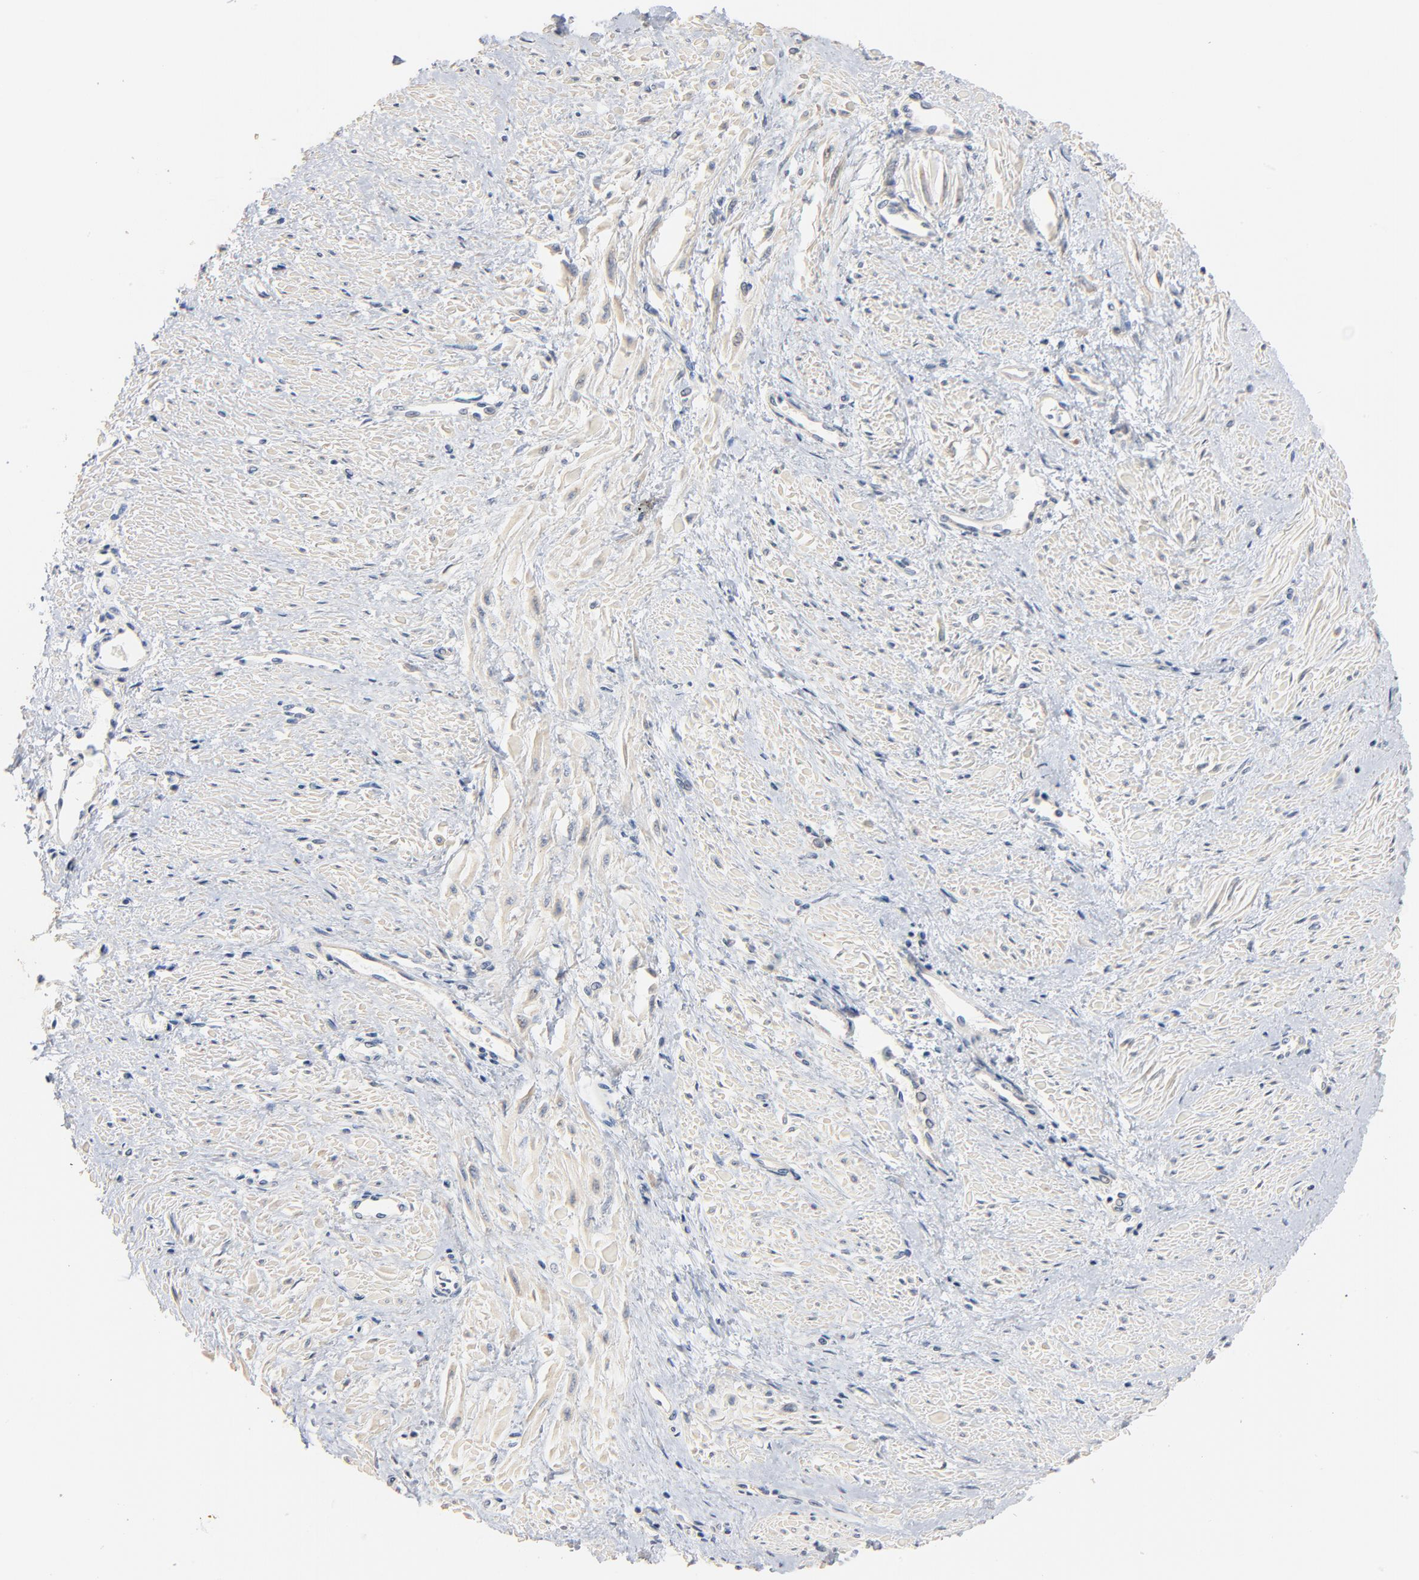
{"staining": {"intensity": "negative", "quantity": "none", "location": "none"}, "tissue": "smooth muscle", "cell_type": "Smooth muscle cells", "image_type": "normal", "snomed": [{"axis": "morphology", "description": "Normal tissue, NOS"}, {"axis": "topography", "description": "Smooth muscle"}, {"axis": "topography", "description": "Uterus"}], "caption": "Smooth muscle cells show no significant protein positivity in normal smooth muscle.", "gene": "ZDHHC8", "patient": {"sex": "female", "age": 39}}